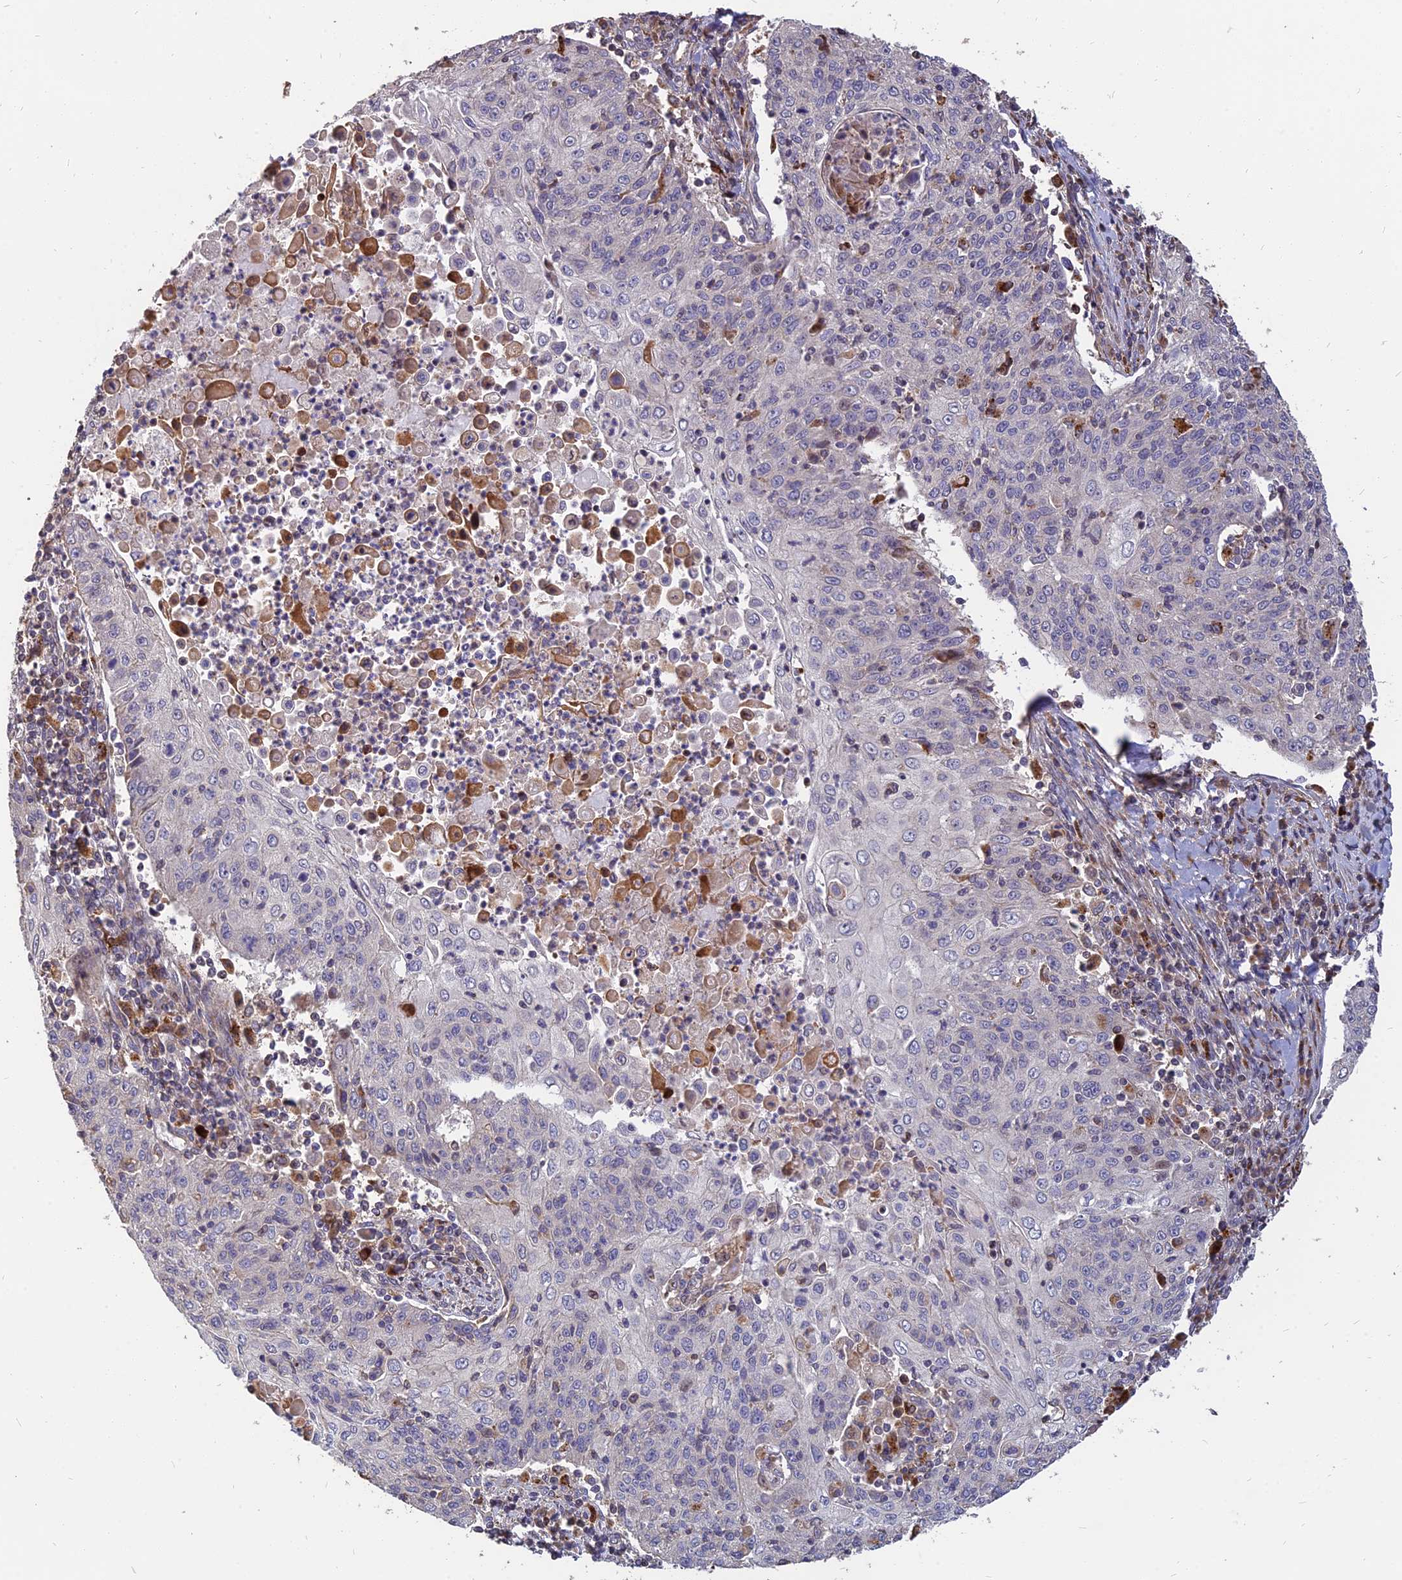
{"staining": {"intensity": "negative", "quantity": "none", "location": "none"}, "tissue": "cervical cancer", "cell_type": "Tumor cells", "image_type": "cancer", "snomed": [{"axis": "morphology", "description": "Squamous cell carcinoma, NOS"}, {"axis": "topography", "description": "Cervix"}], "caption": "IHC photomicrograph of neoplastic tissue: human squamous cell carcinoma (cervical) stained with DAB displays no significant protein positivity in tumor cells.", "gene": "ST3GAL6", "patient": {"sex": "female", "age": 48}}